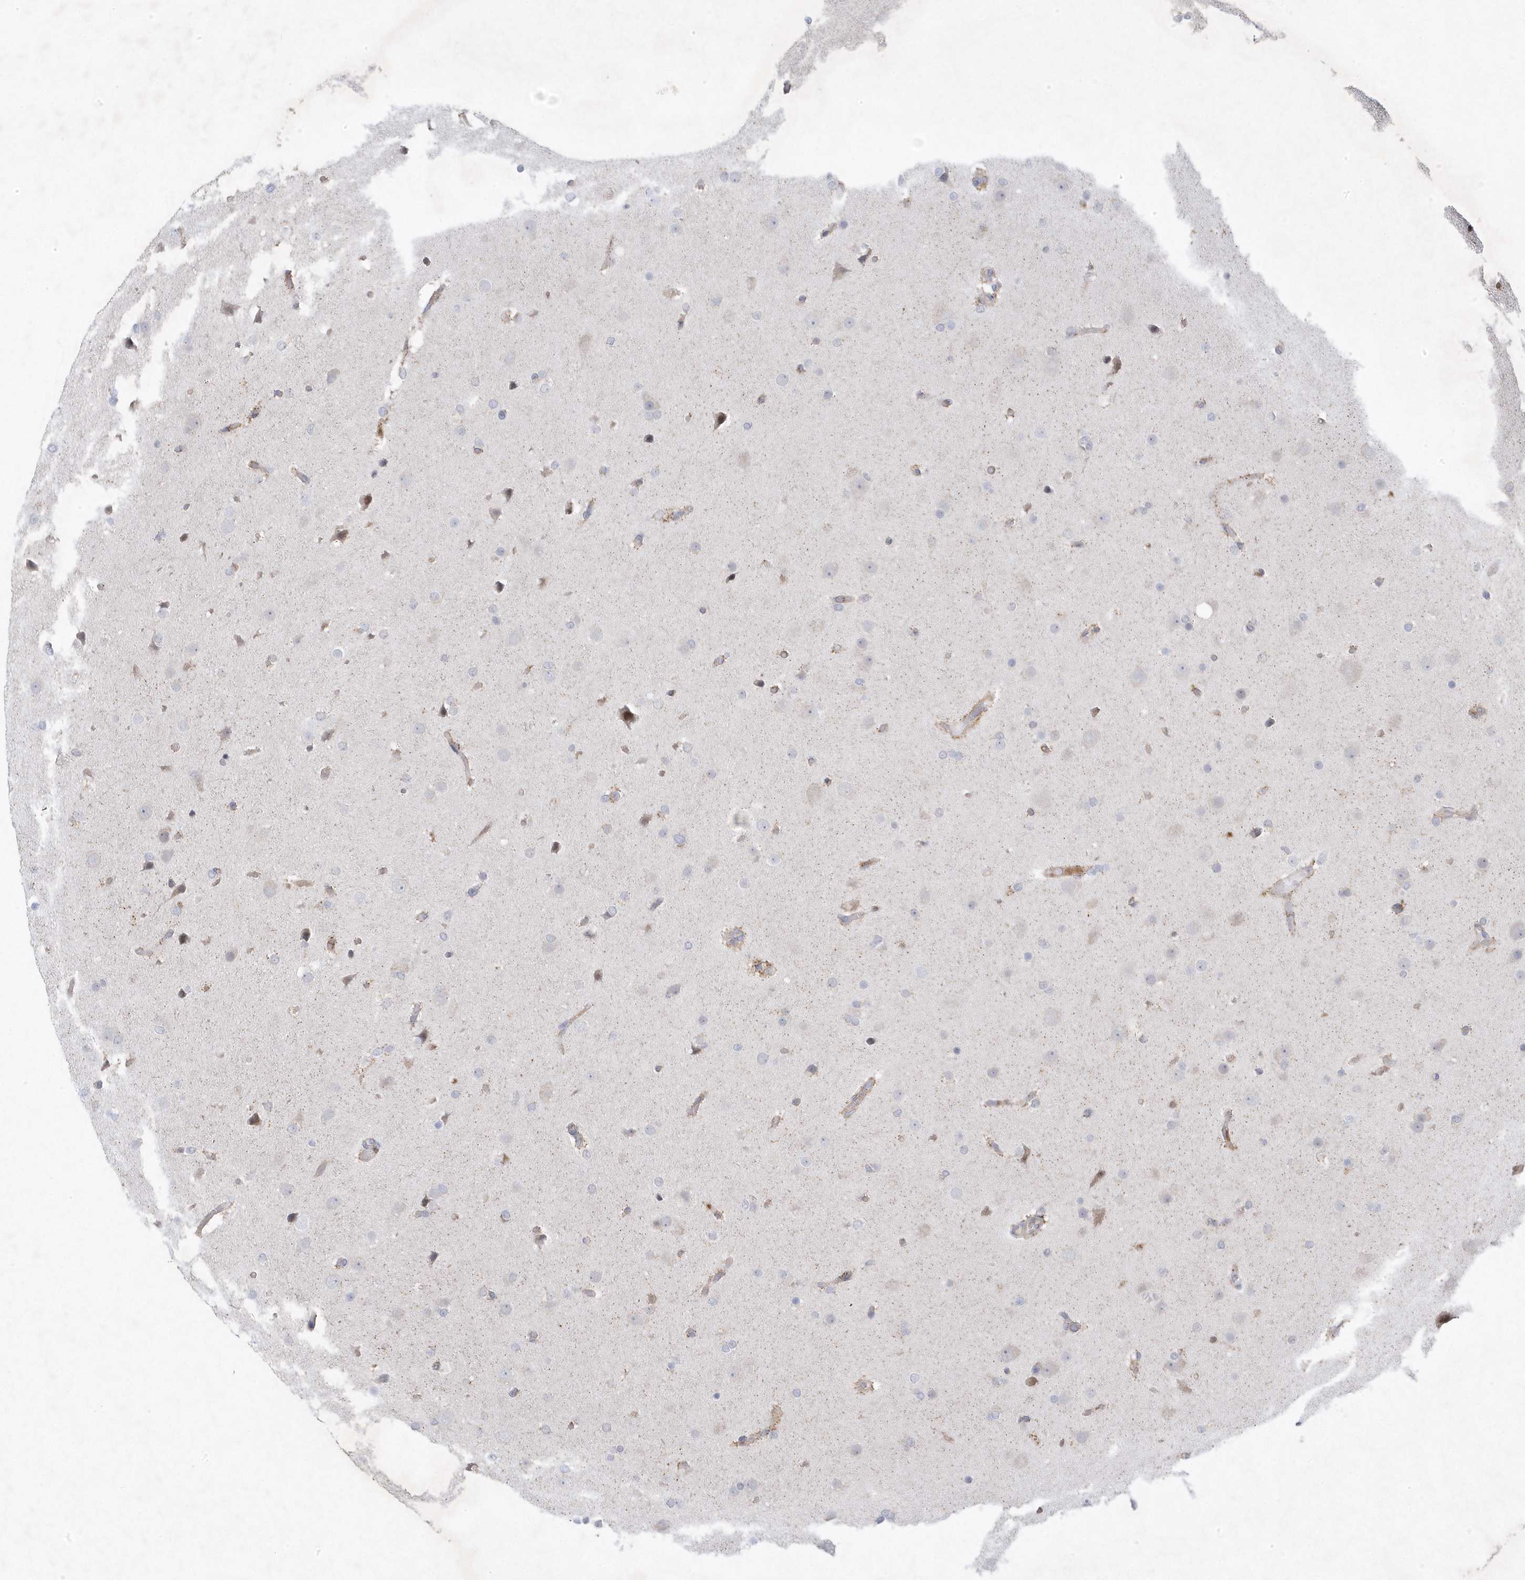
{"staining": {"intensity": "negative", "quantity": "none", "location": "none"}, "tissue": "glioma", "cell_type": "Tumor cells", "image_type": "cancer", "snomed": [{"axis": "morphology", "description": "Glioma, malignant, High grade"}, {"axis": "topography", "description": "Cerebral cortex"}], "caption": "This is a photomicrograph of immunohistochemistry (IHC) staining of high-grade glioma (malignant), which shows no staining in tumor cells.", "gene": "ANAPC1", "patient": {"sex": "female", "age": 36}}